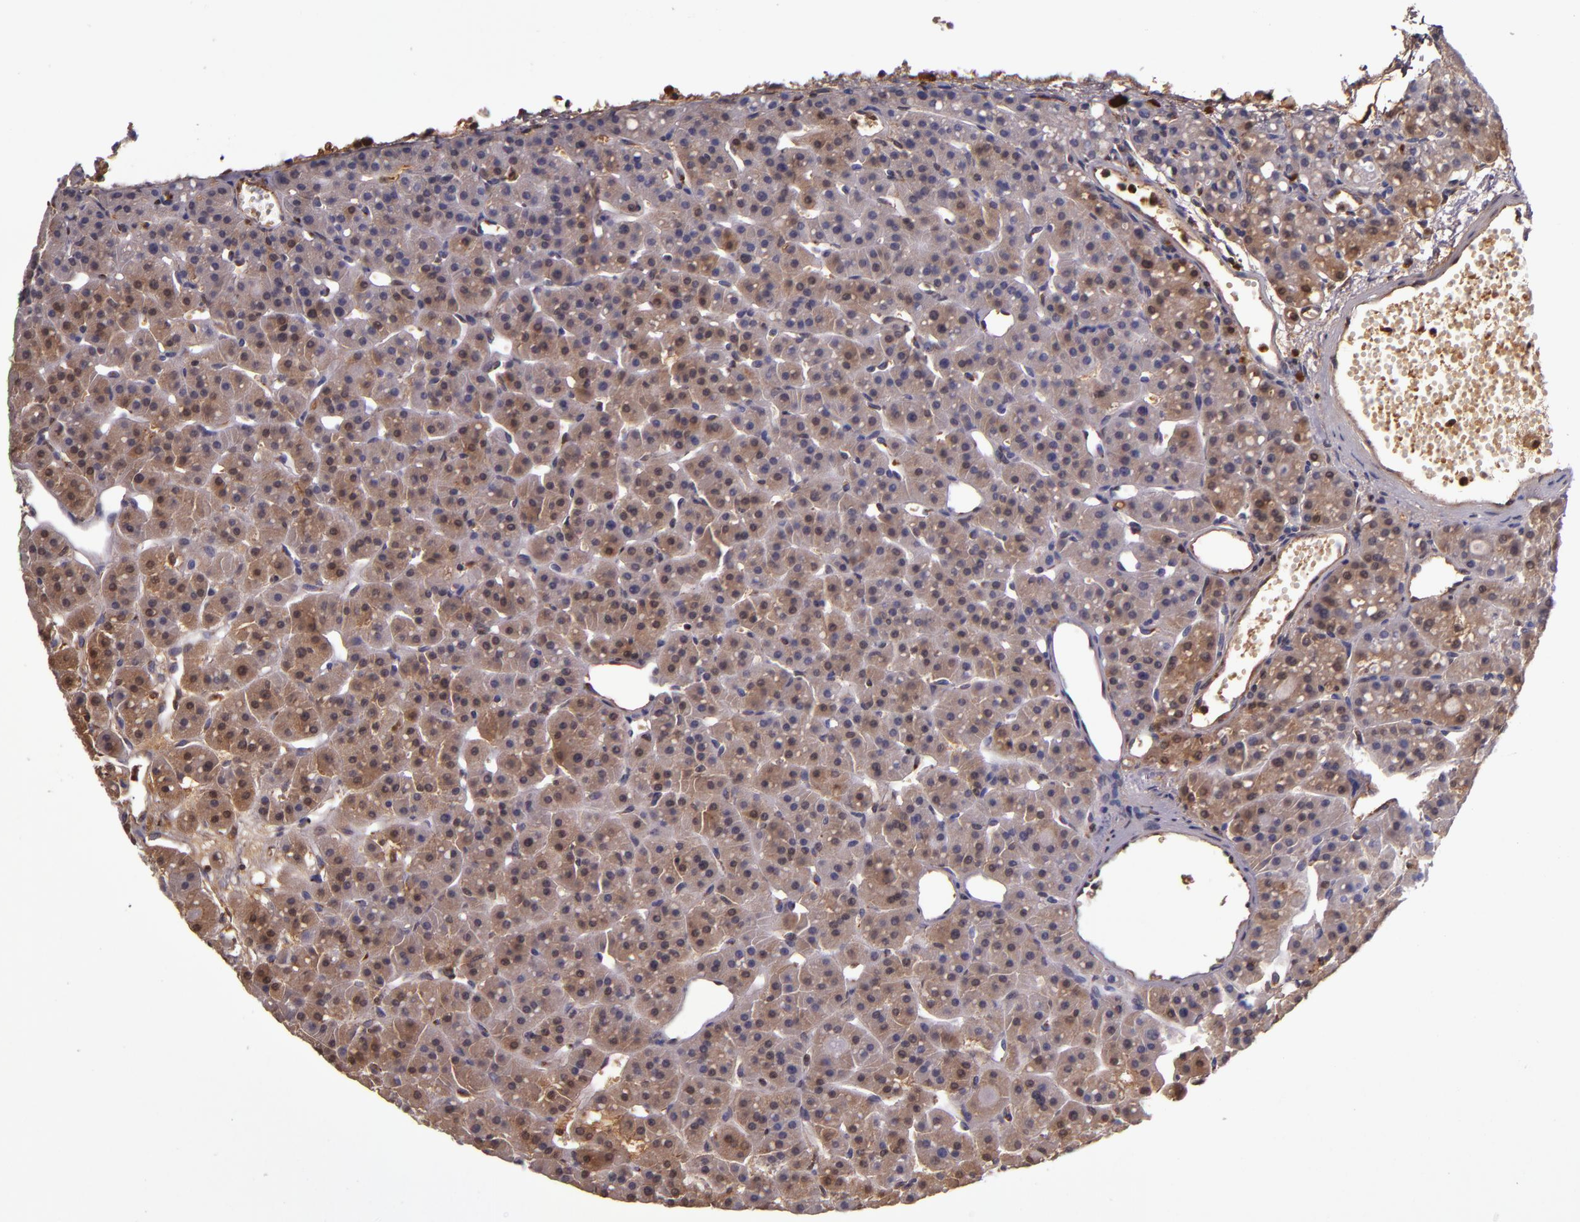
{"staining": {"intensity": "moderate", "quantity": ">75%", "location": "cytoplasmic/membranous"}, "tissue": "parathyroid gland", "cell_type": "Glandular cells", "image_type": "normal", "snomed": [{"axis": "morphology", "description": "Normal tissue, NOS"}, {"axis": "topography", "description": "Parathyroid gland"}], "caption": "Glandular cells reveal medium levels of moderate cytoplasmic/membranous positivity in about >75% of cells in benign human parathyroid gland.", "gene": "CLEC3B", "patient": {"sex": "female", "age": 76}}